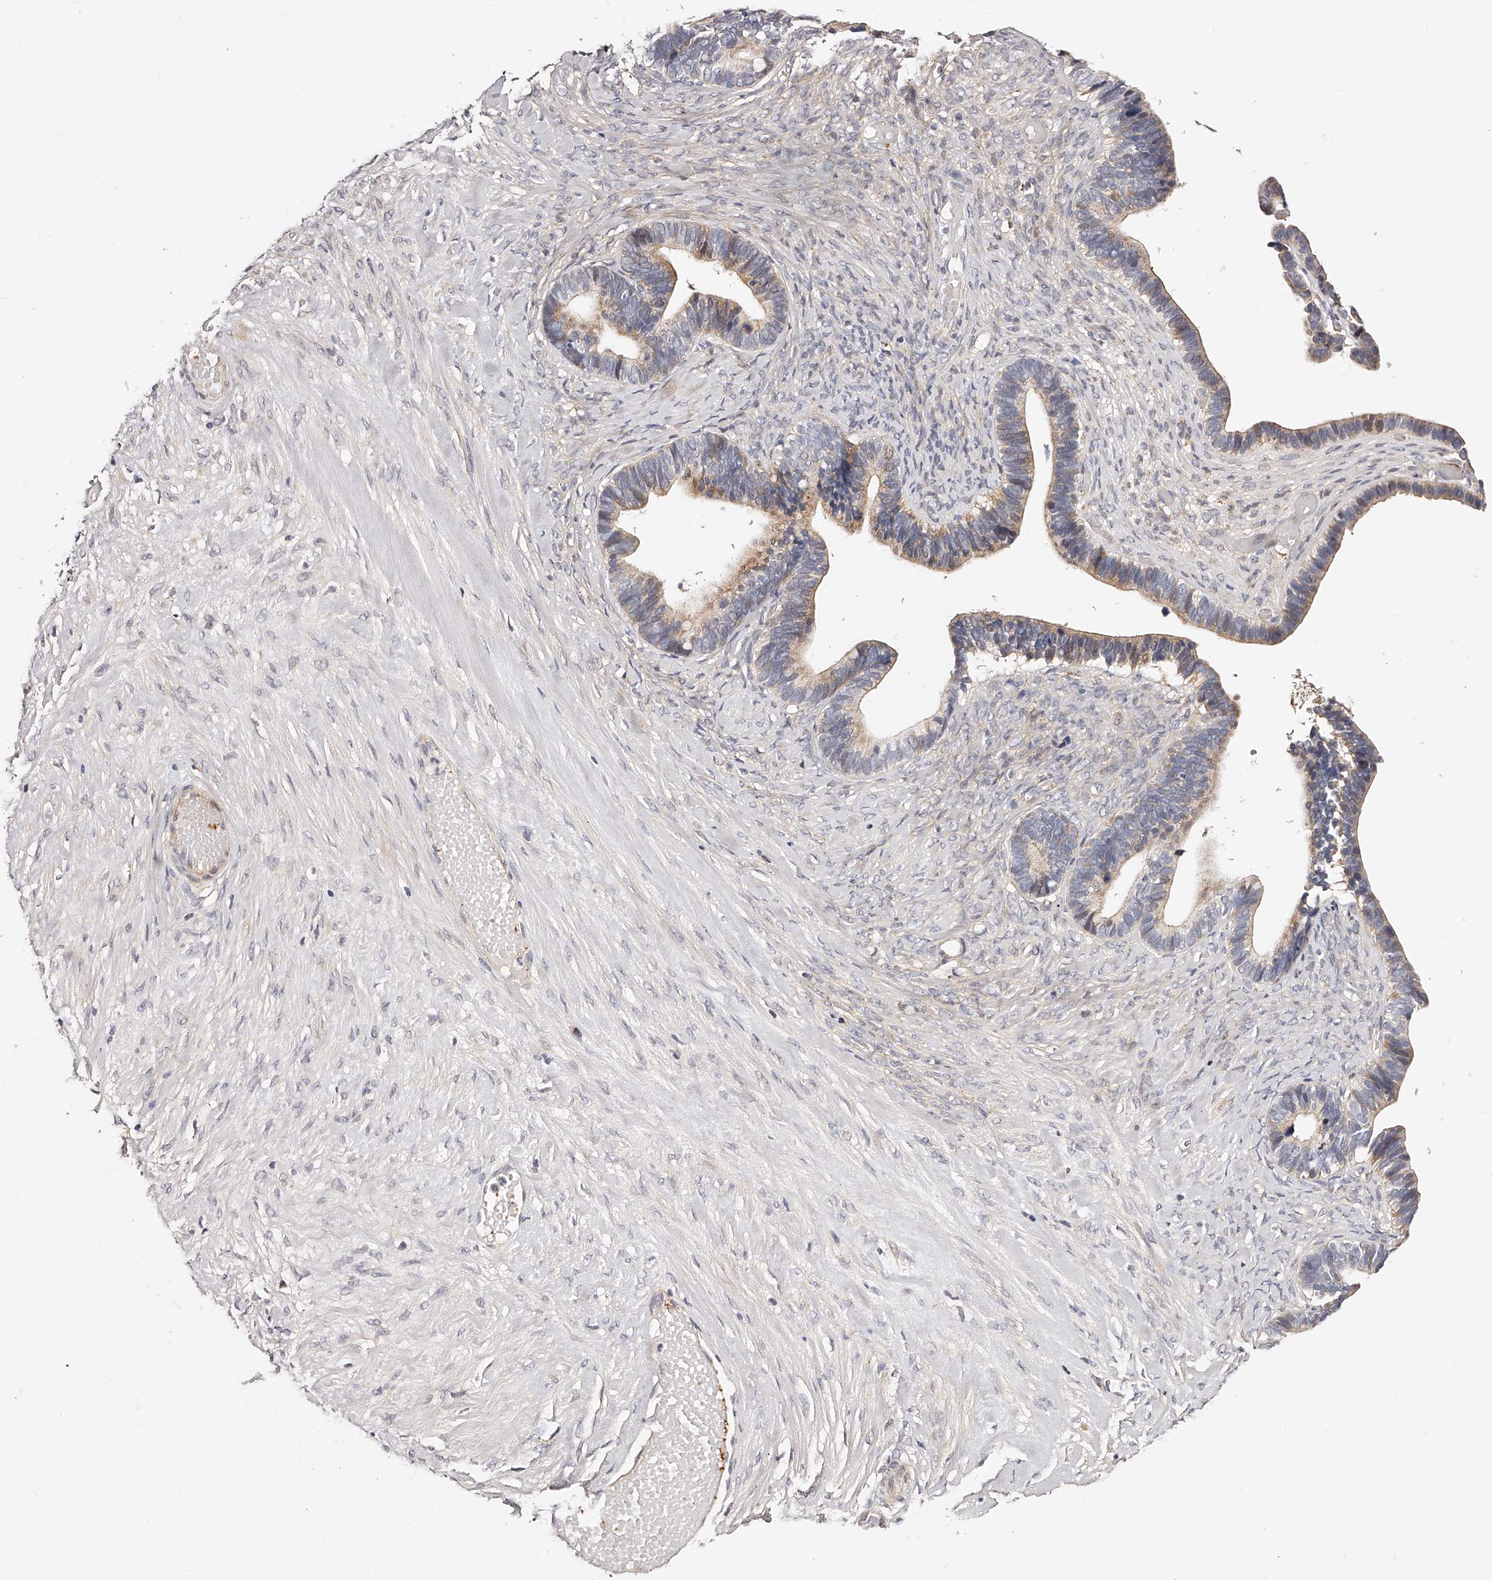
{"staining": {"intensity": "weak", "quantity": "25%-75%", "location": "cytoplasmic/membranous"}, "tissue": "ovarian cancer", "cell_type": "Tumor cells", "image_type": "cancer", "snomed": [{"axis": "morphology", "description": "Cystadenocarcinoma, serous, NOS"}, {"axis": "topography", "description": "Ovary"}], "caption": "Weak cytoplasmic/membranous positivity for a protein is present in about 25%-75% of tumor cells of ovarian cancer (serous cystadenocarcinoma) using immunohistochemistry.", "gene": "ZNF502", "patient": {"sex": "female", "age": 56}}